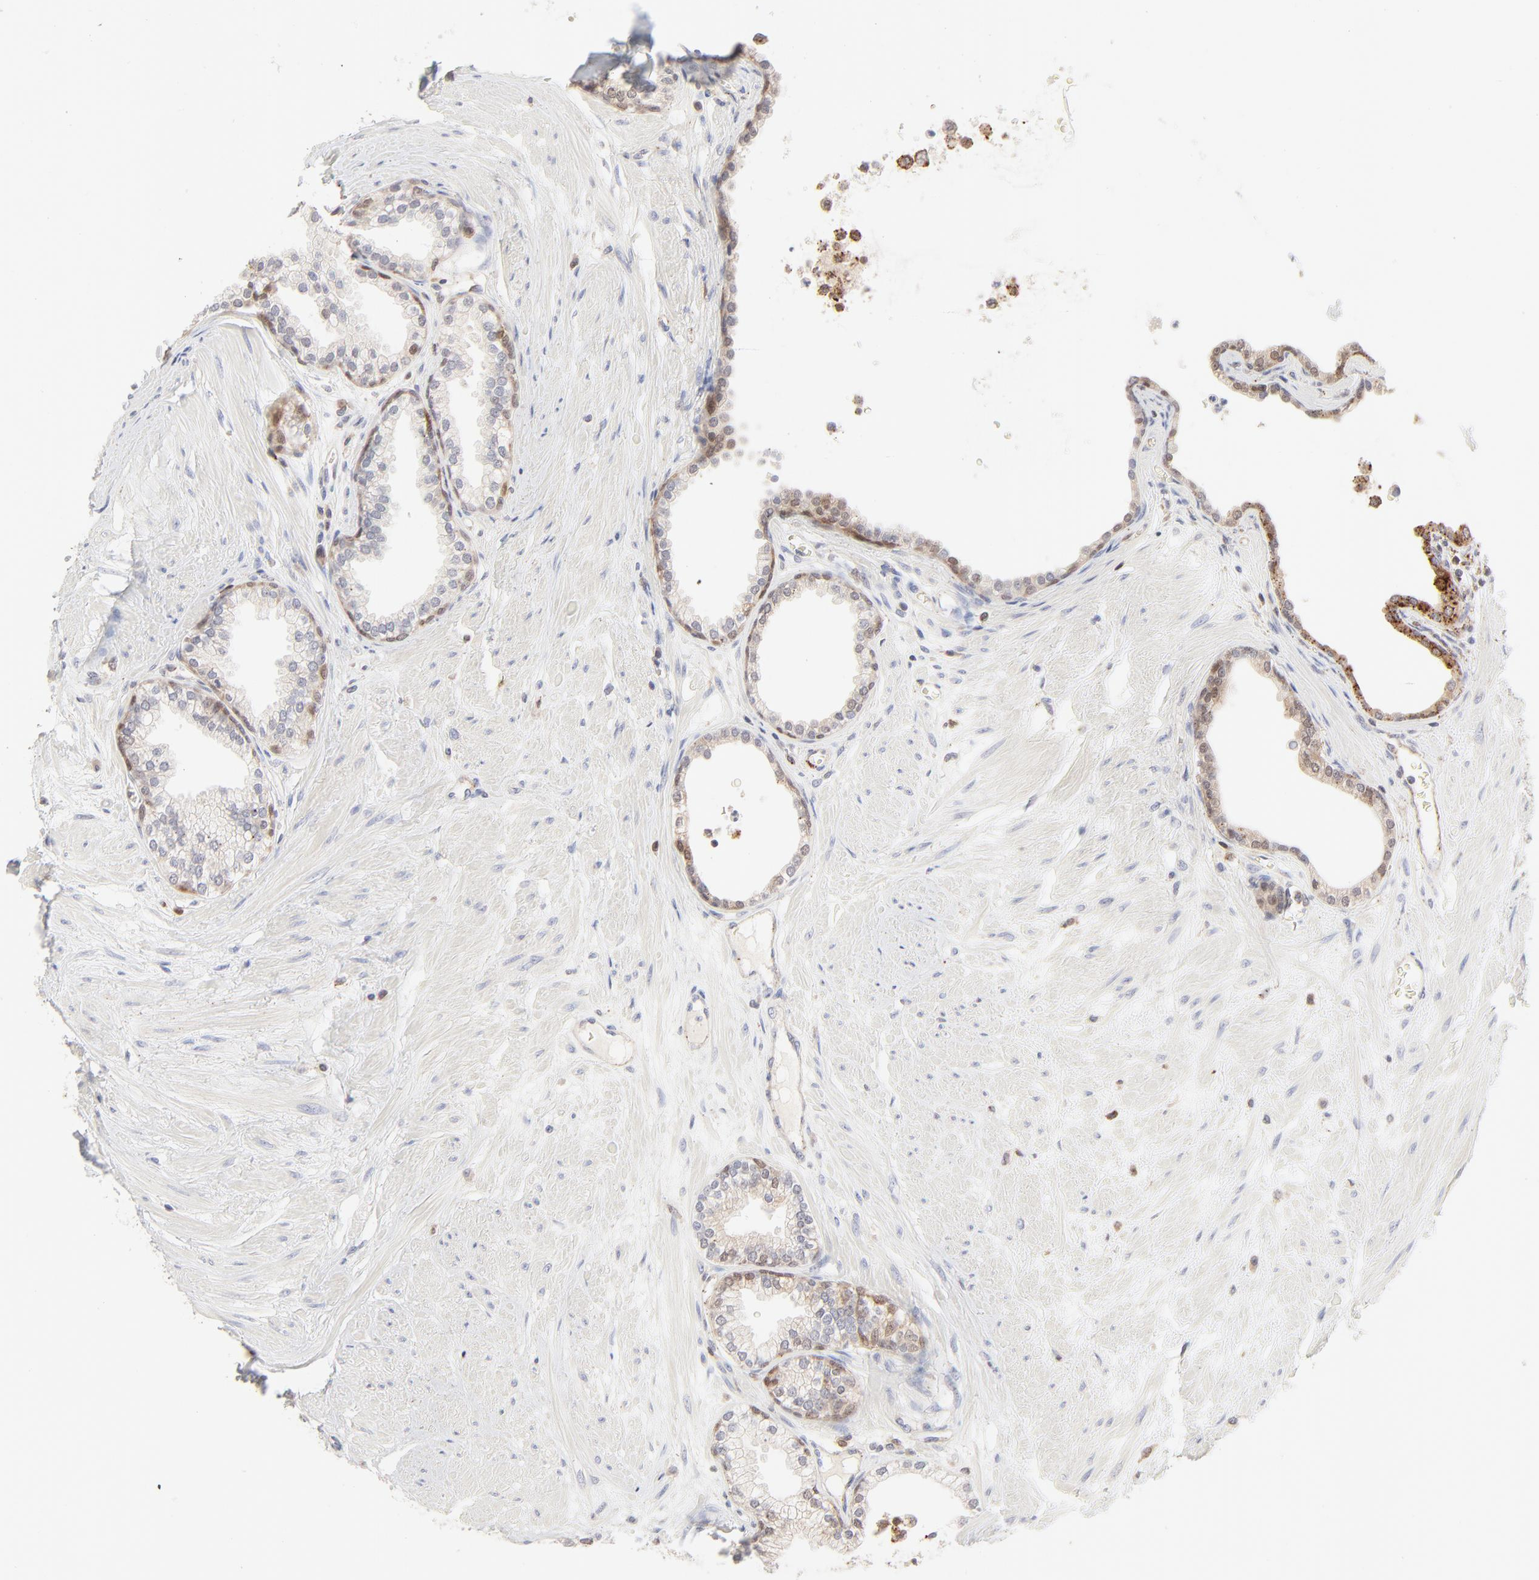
{"staining": {"intensity": "weak", "quantity": "25%-75%", "location": "cytoplasmic/membranous"}, "tissue": "prostate", "cell_type": "Glandular cells", "image_type": "normal", "snomed": [{"axis": "morphology", "description": "Normal tissue, NOS"}, {"axis": "topography", "description": "Prostate"}], "caption": "Immunohistochemical staining of normal human prostate displays 25%-75% levels of weak cytoplasmic/membranous protein expression in approximately 25%-75% of glandular cells. The protein of interest is shown in brown color, while the nuclei are stained blue.", "gene": "CDK6", "patient": {"sex": "male", "age": 64}}